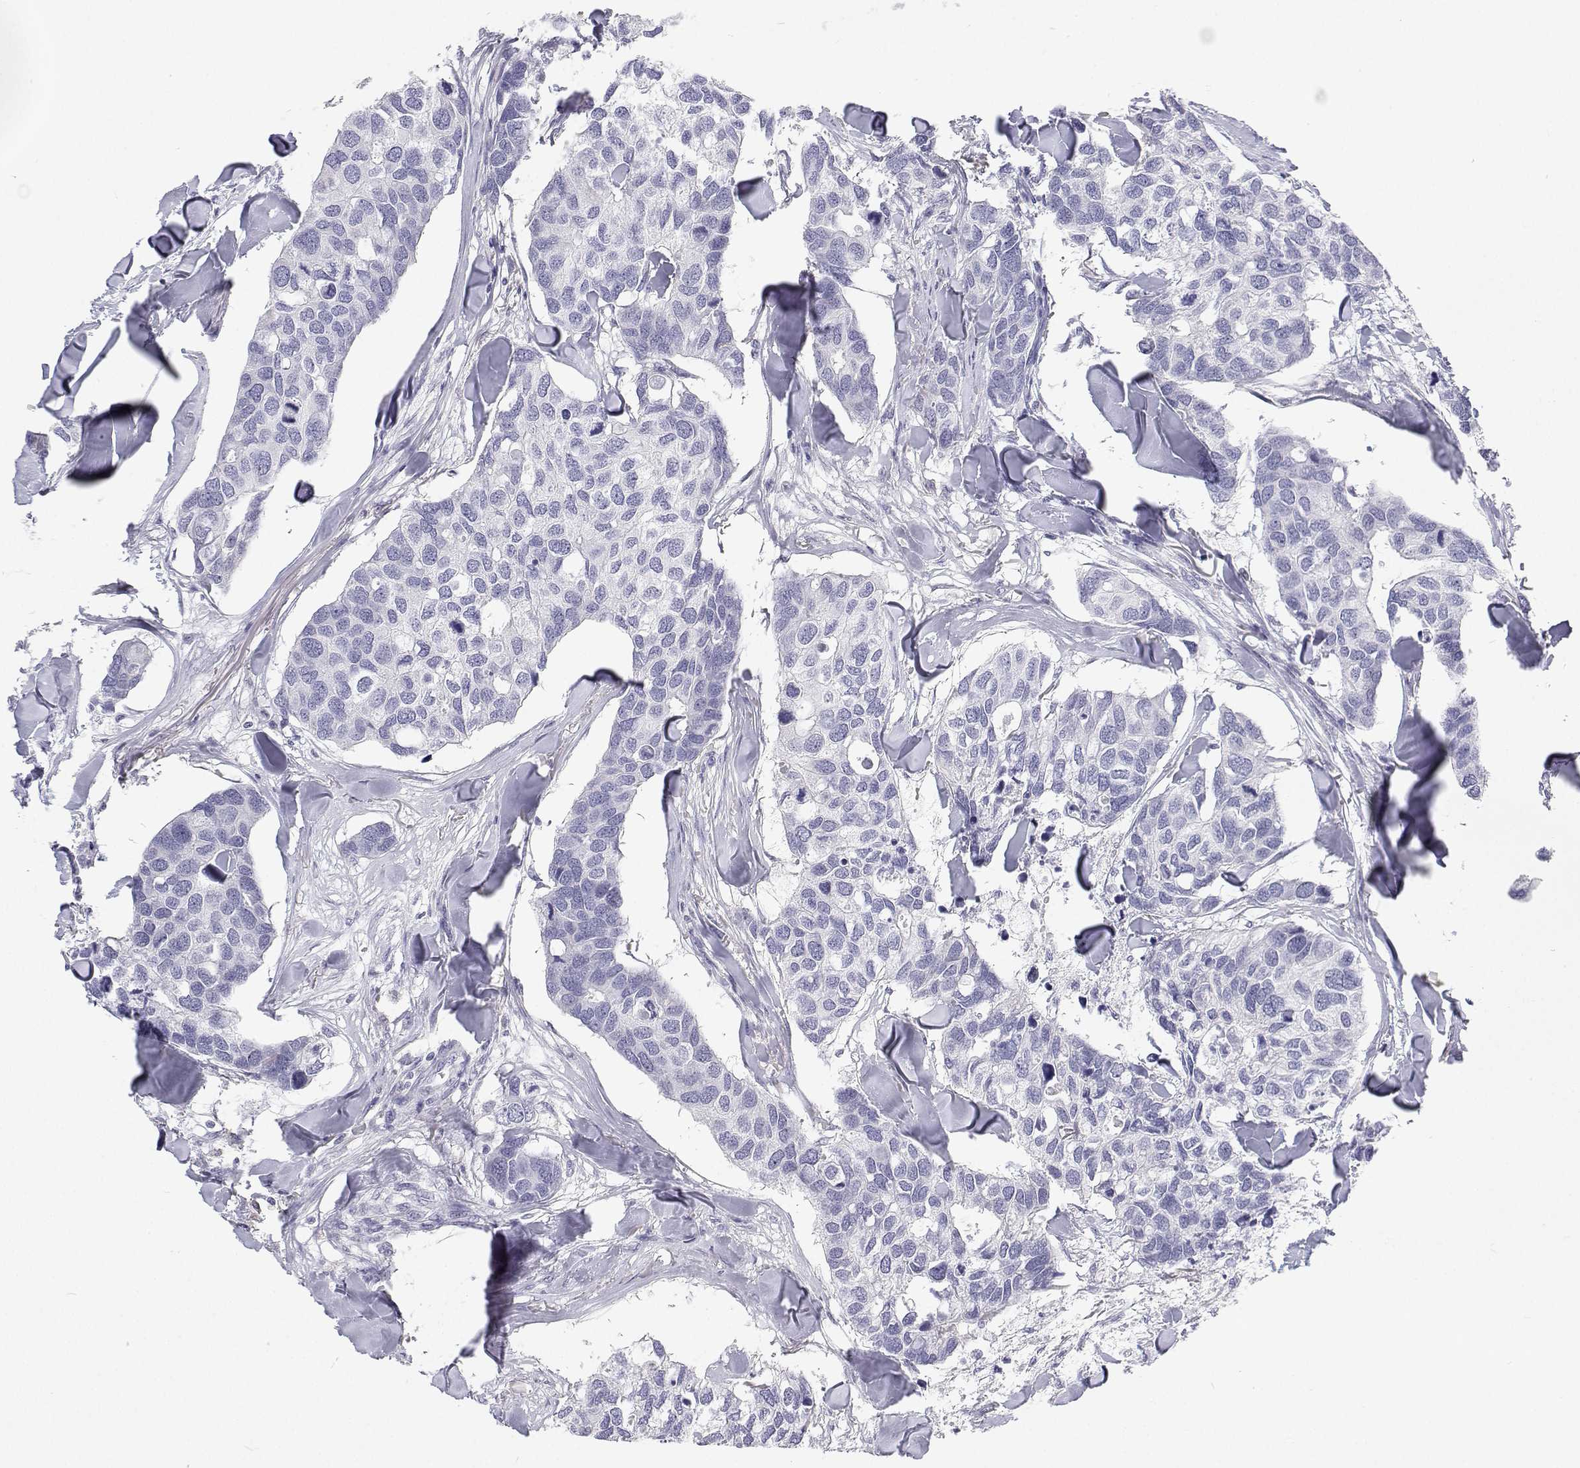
{"staining": {"intensity": "negative", "quantity": "none", "location": "none"}, "tissue": "breast cancer", "cell_type": "Tumor cells", "image_type": "cancer", "snomed": [{"axis": "morphology", "description": "Duct carcinoma"}, {"axis": "topography", "description": "Breast"}], "caption": "This is an immunohistochemistry image of human invasive ductal carcinoma (breast). There is no expression in tumor cells.", "gene": "TTN", "patient": {"sex": "female", "age": 83}}